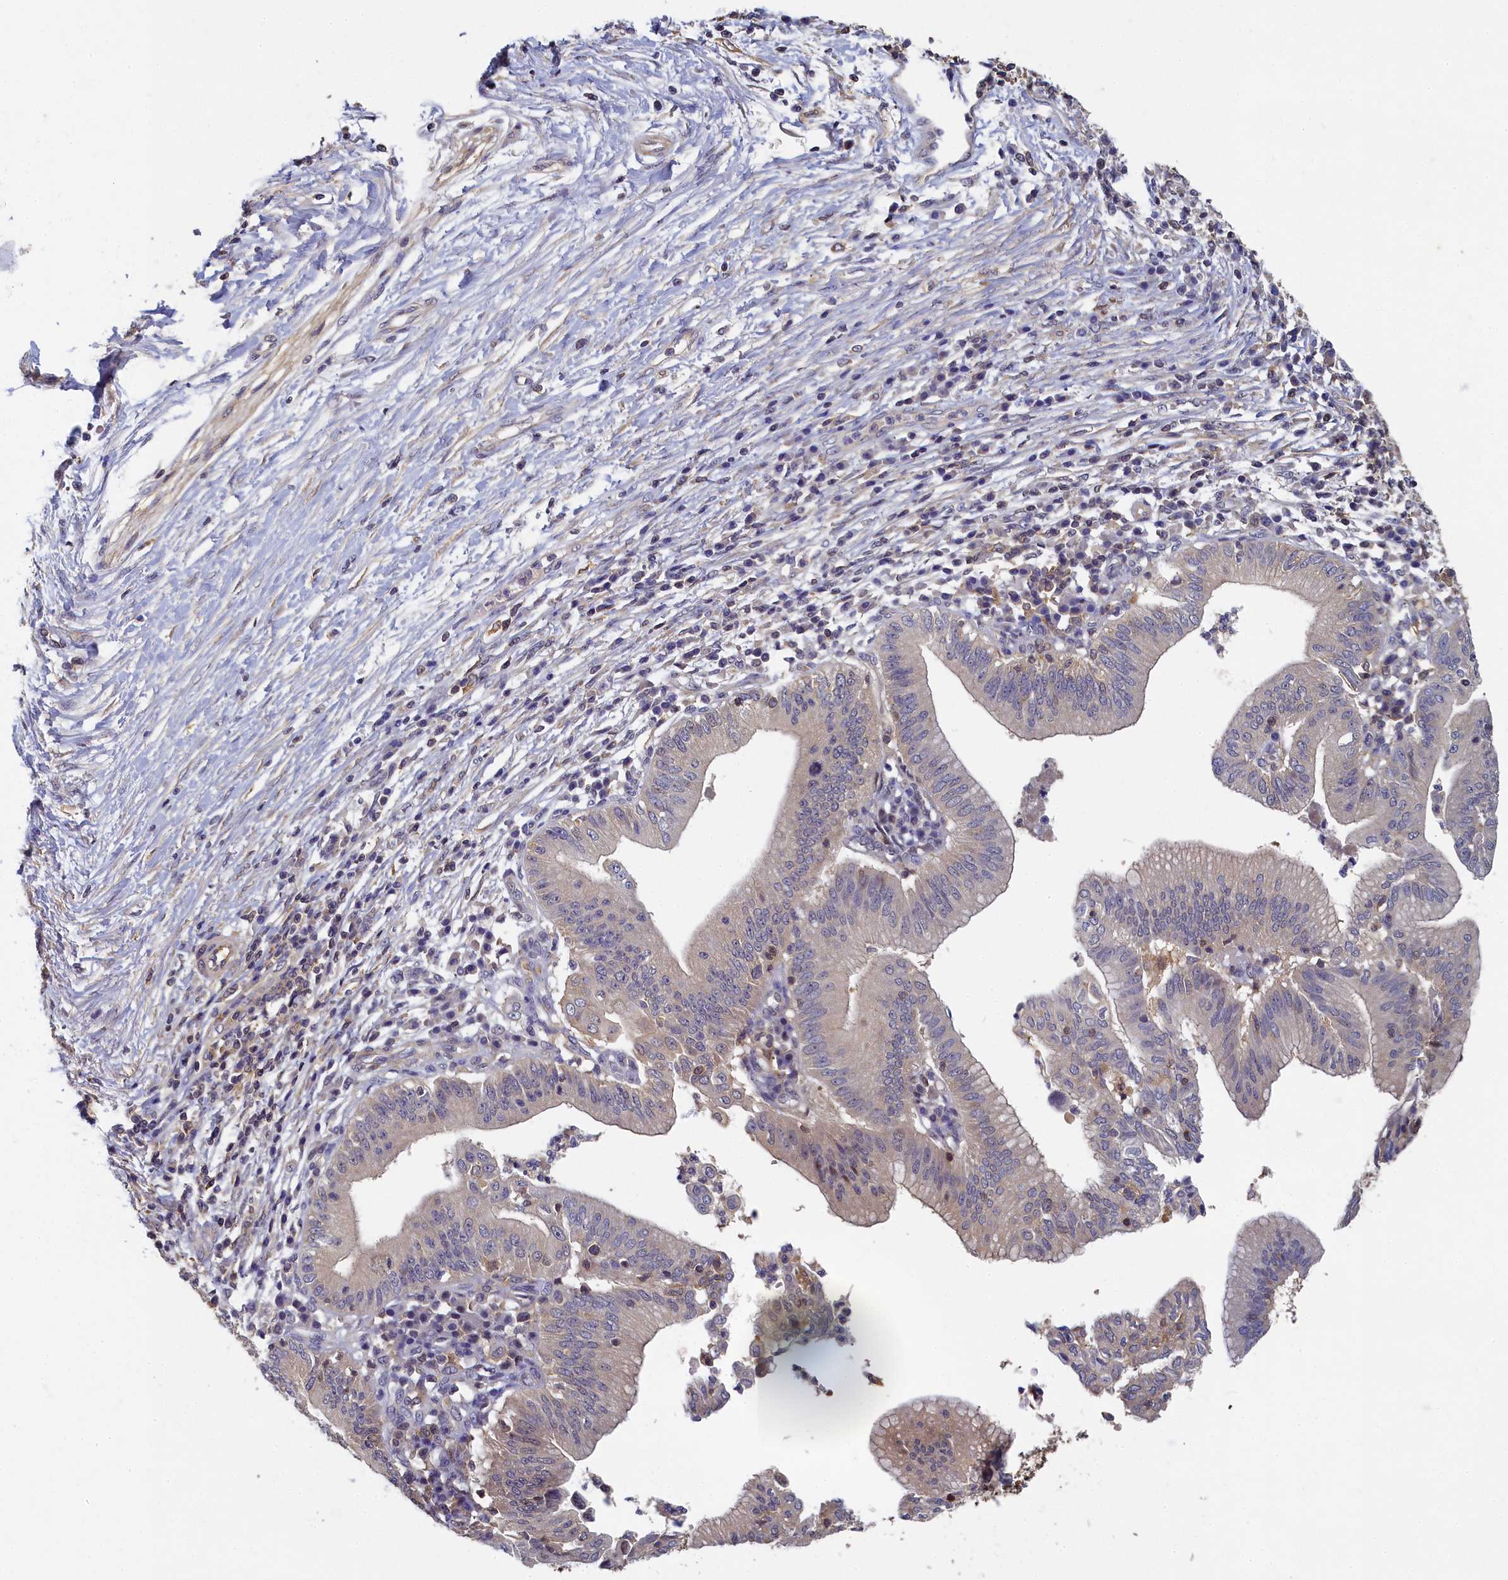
{"staining": {"intensity": "negative", "quantity": "none", "location": "none"}, "tissue": "pancreatic cancer", "cell_type": "Tumor cells", "image_type": "cancer", "snomed": [{"axis": "morphology", "description": "Adenocarcinoma, NOS"}, {"axis": "topography", "description": "Pancreas"}], "caption": "Tumor cells are negative for brown protein staining in pancreatic cancer (adenocarcinoma). (DAB (3,3'-diaminobenzidine) immunohistochemistry (IHC) visualized using brightfield microscopy, high magnification).", "gene": "TBCB", "patient": {"sex": "male", "age": 68}}